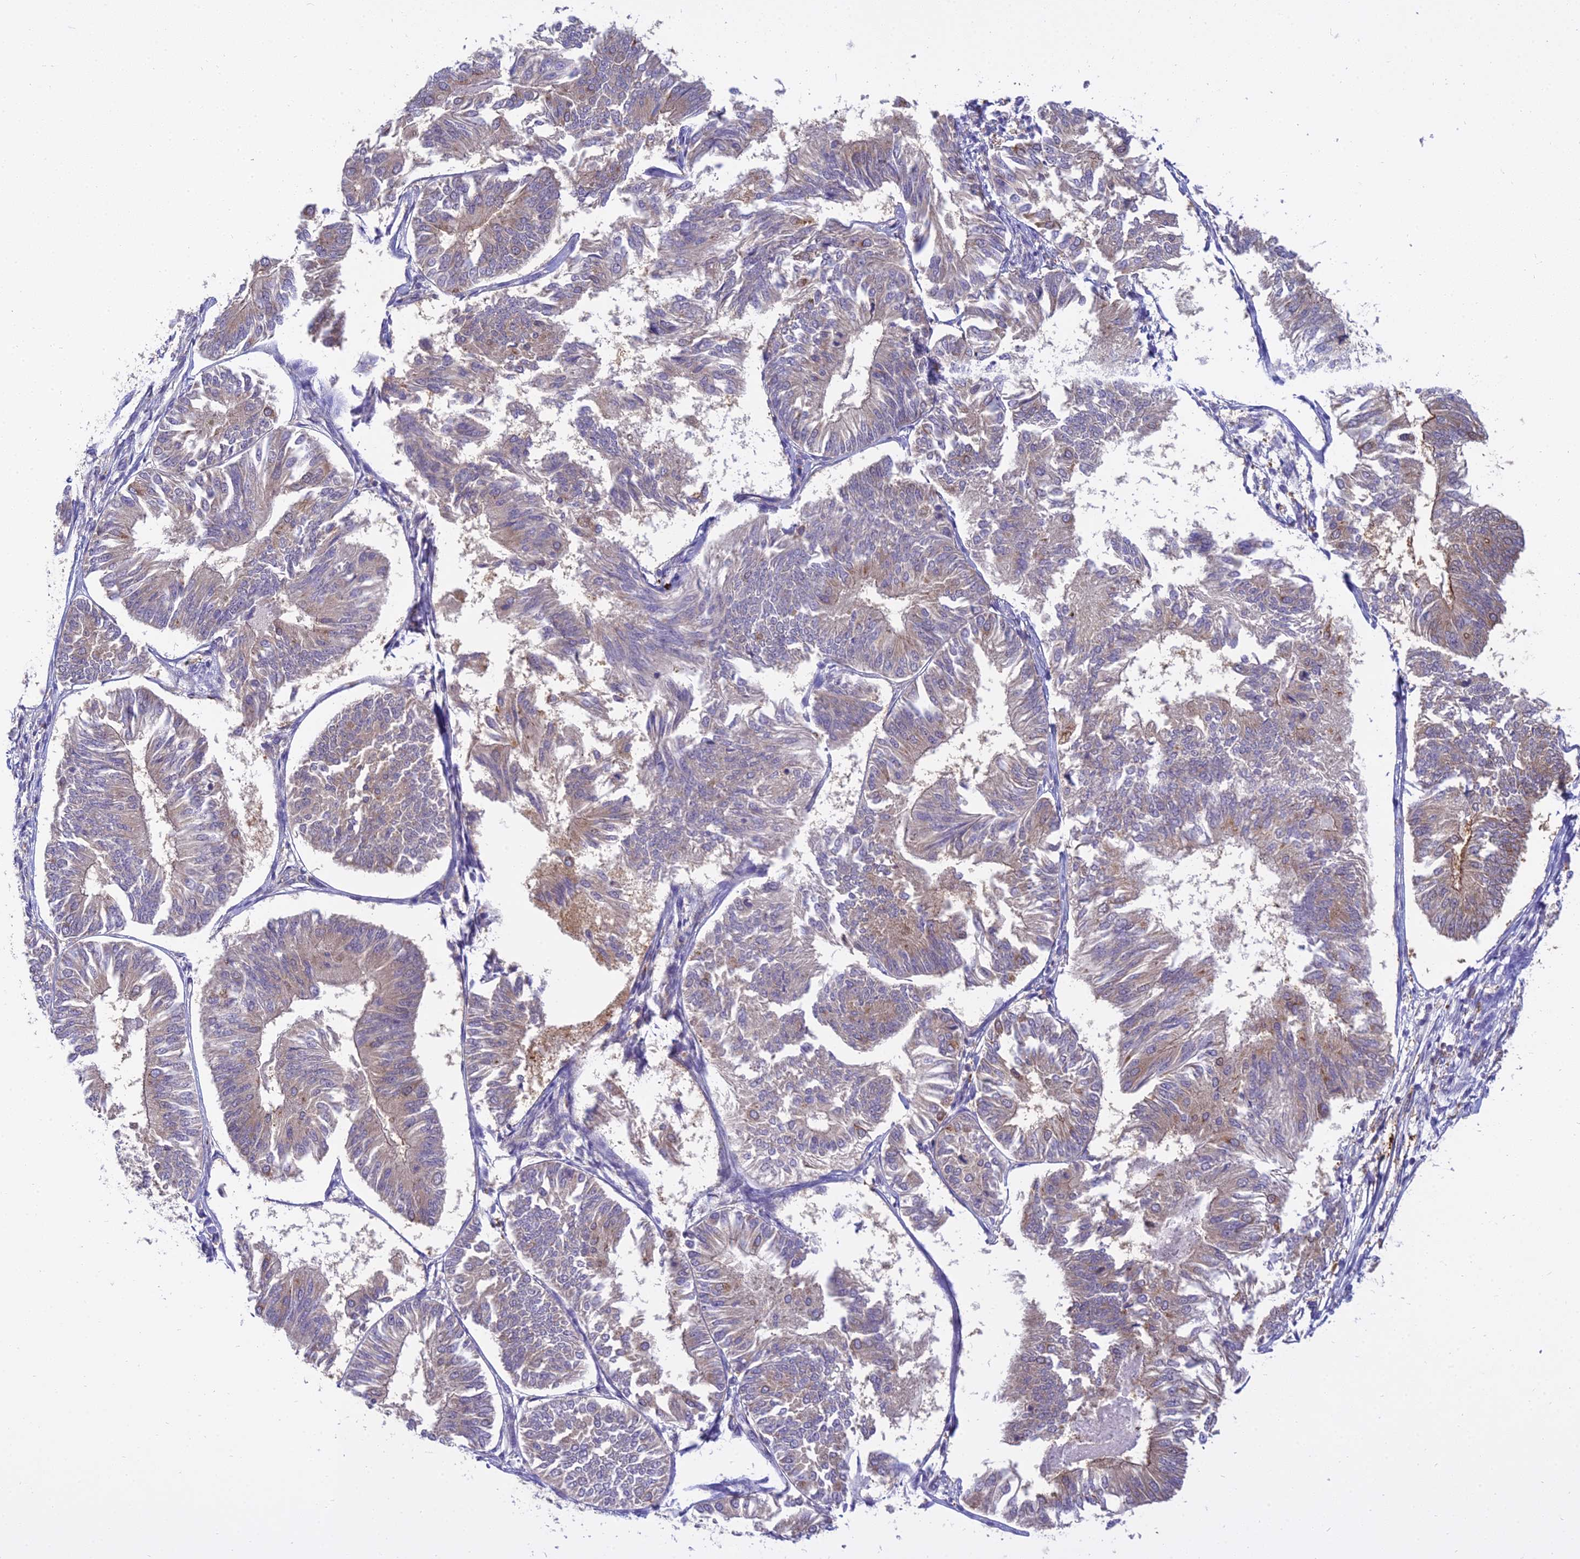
{"staining": {"intensity": "negative", "quantity": "none", "location": "none"}, "tissue": "endometrial cancer", "cell_type": "Tumor cells", "image_type": "cancer", "snomed": [{"axis": "morphology", "description": "Adenocarcinoma, NOS"}, {"axis": "topography", "description": "Endometrium"}], "caption": "This is an IHC photomicrograph of endometrial adenocarcinoma. There is no expression in tumor cells.", "gene": "UBE2G1", "patient": {"sex": "female", "age": 58}}